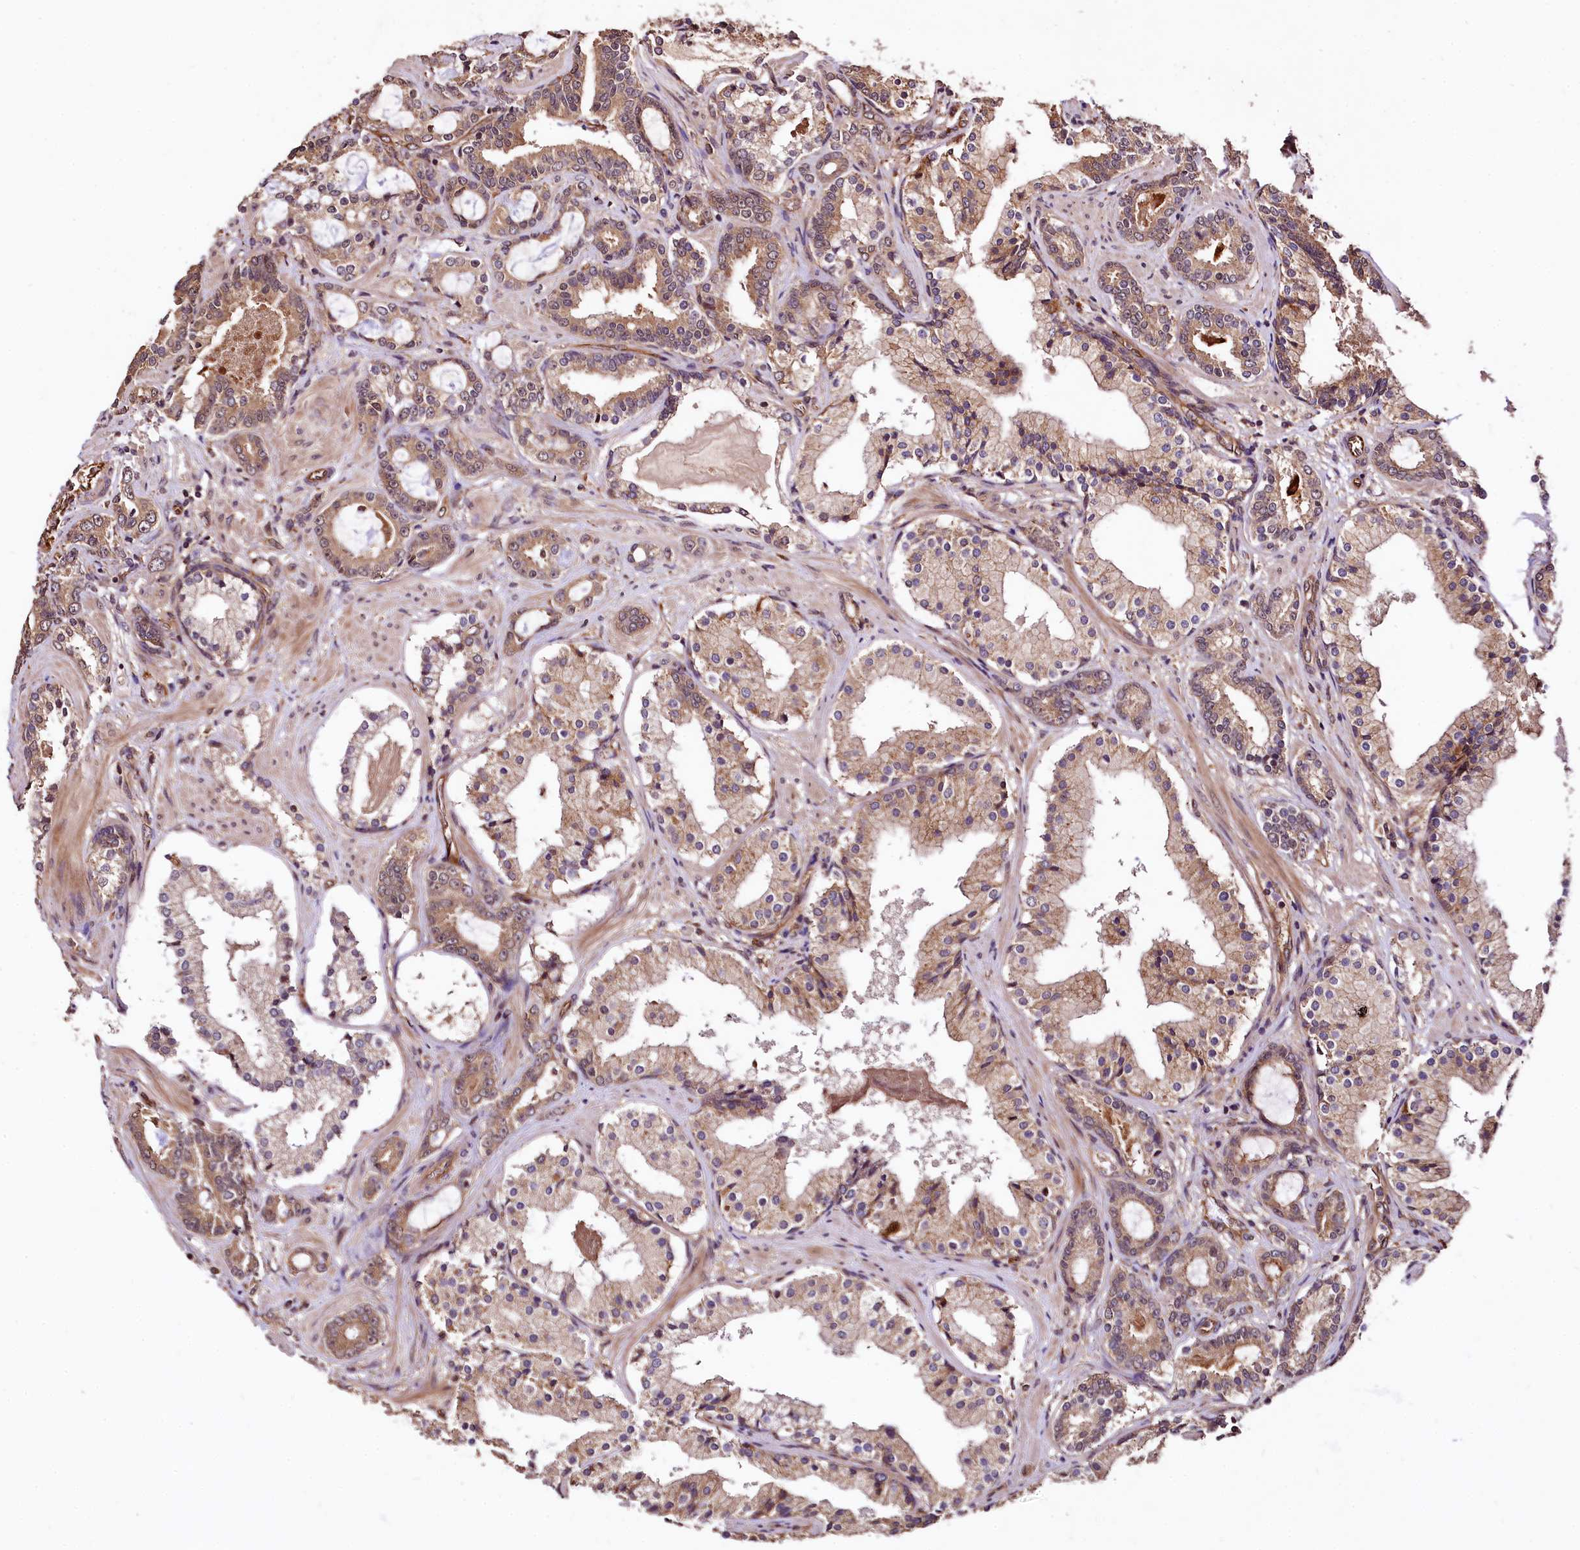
{"staining": {"intensity": "weak", "quantity": ">75%", "location": "cytoplasmic/membranous"}, "tissue": "prostate cancer", "cell_type": "Tumor cells", "image_type": "cancer", "snomed": [{"axis": "morphology", "description": "Adenocarcinoma, High grade"}, {"axis": "topography", "description": "Prostate"}], "caption": "Adenocarcinoma (high-grade) (prostate) was stained to show a protein in brown. There is low levels of weak cytoplasmic/membranous expression in about >75% of tumor cells.", "gene": "TBCEL", "patient": {"sex": "male", "age": 58}}